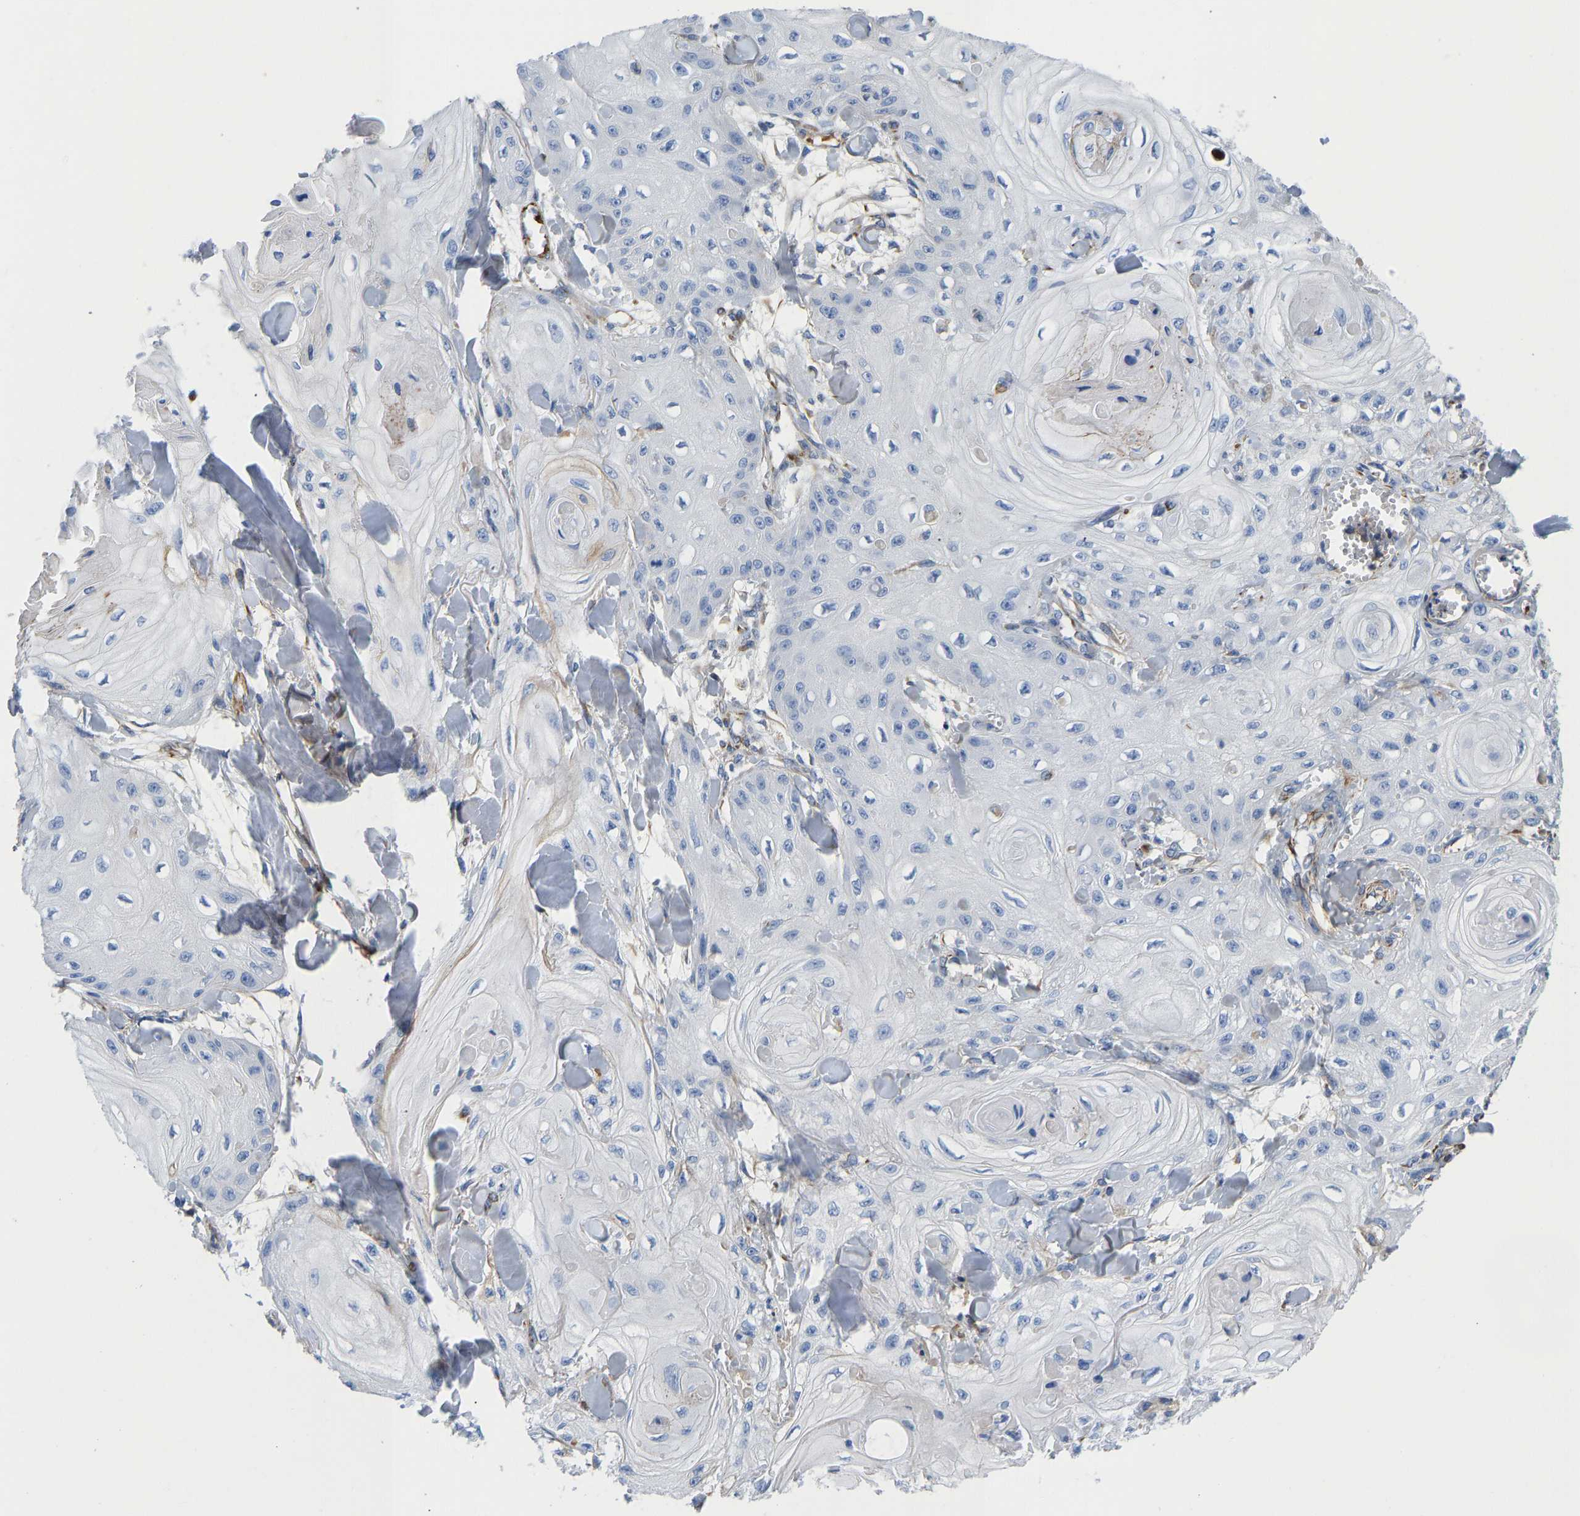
{"staining": {"intensity": "negative", "quantity": "none", "location": "none"}, "tissue": "skin cancer", "cell_type": "Tumor cells", "image_type": "cancer", "snomed": [{"axis": "morphology", "description": "Squamous cell carcinoma, NOS"}, {"axis": "topography", "description": "Skin"}], "caption": "IHC of human squamous cell carcinoma (skin) reveals no staining in tumor cells.", "gene": "HSPG2", "patient": {"sex": "male", "age": 74}}